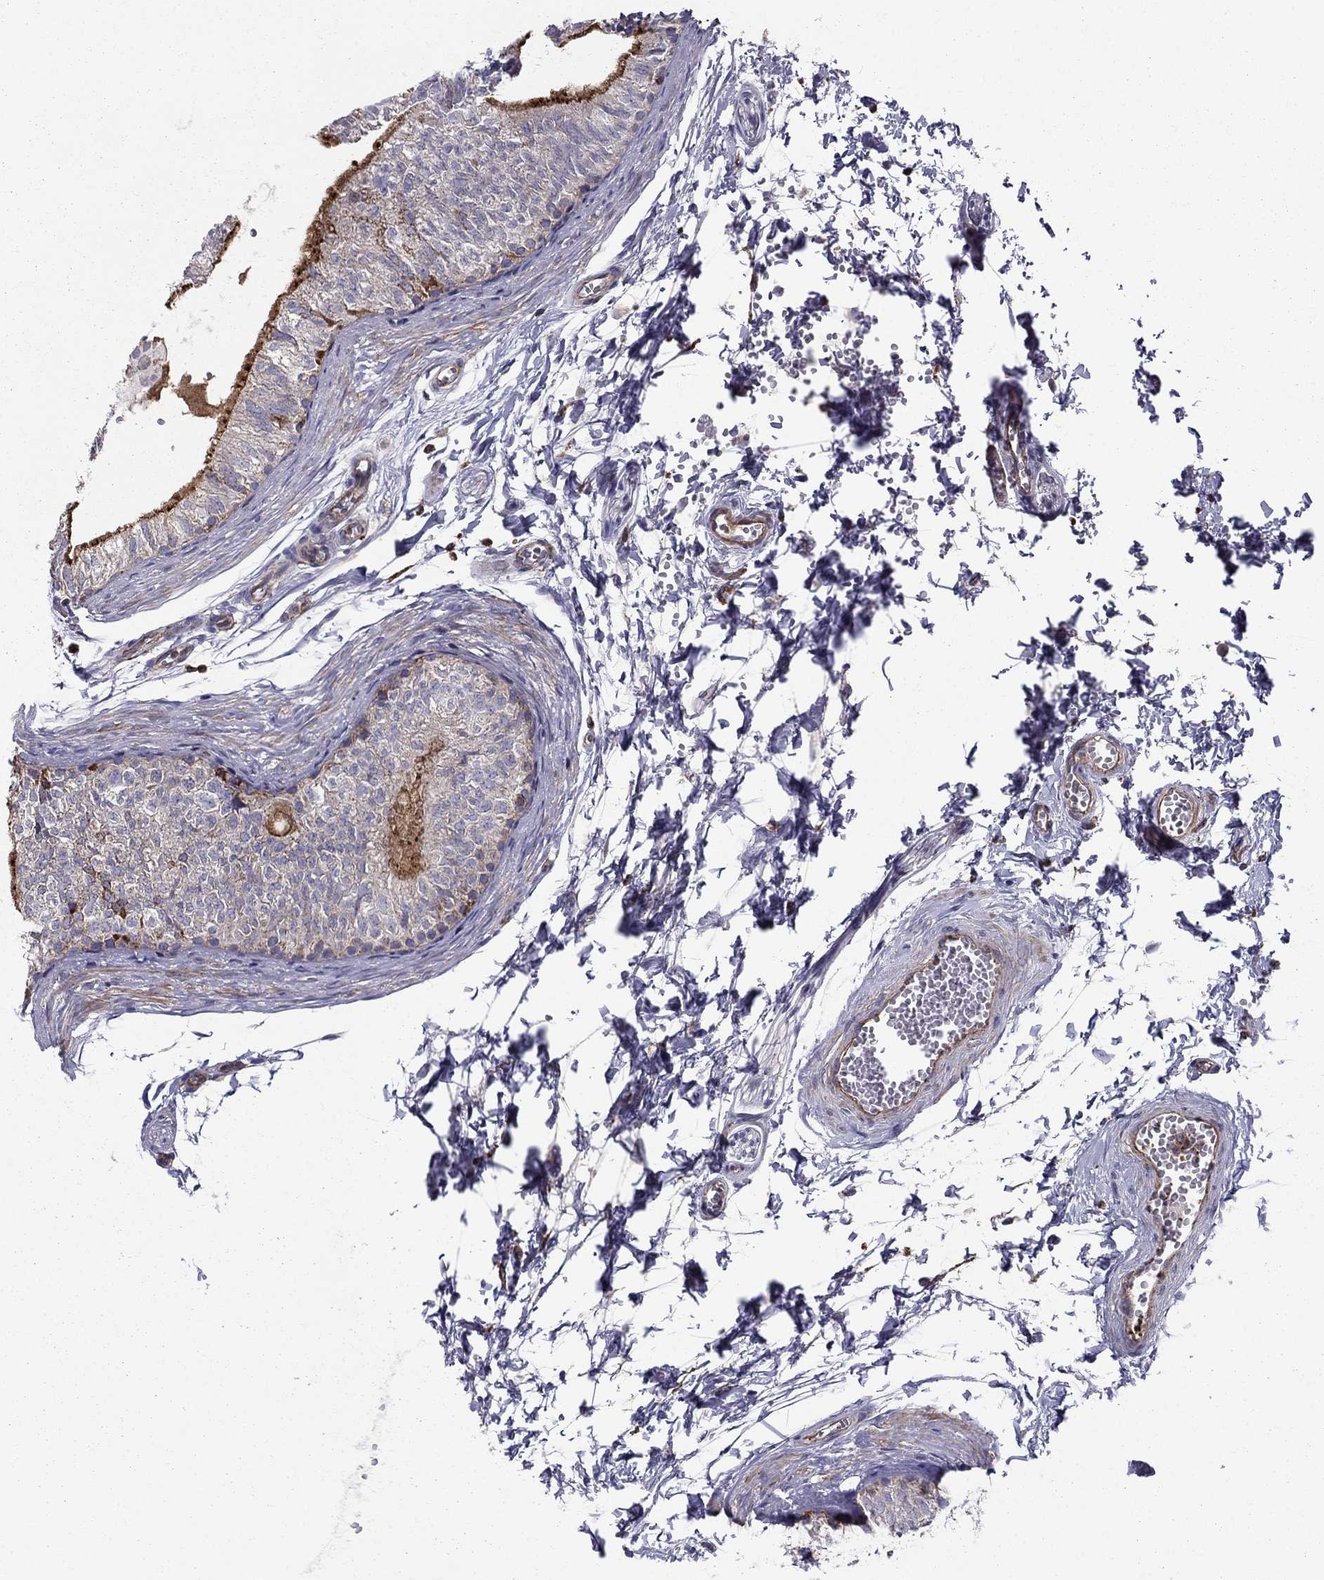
{"staining": {"intensity": "strong", "quantity": "<25%", "location": "cytoplasmic/membranous"}, "tissue": "epididymis", "cell_type": "Glandular cells", "image_type": "normal", "snomed": [{"axis": "morphology", "description": "Normal tissue, NOS"}, {"axis": "topography", "description": "Epididymis"}], "caption": "Immunohistochemical staining of benign epididymis exhibits <25% levels of strong cytoplasmic/membranous protein staining in about <25% of glandular cells.", "gene": "ALG6", "patient": {"sex": "male", "age": 22}}